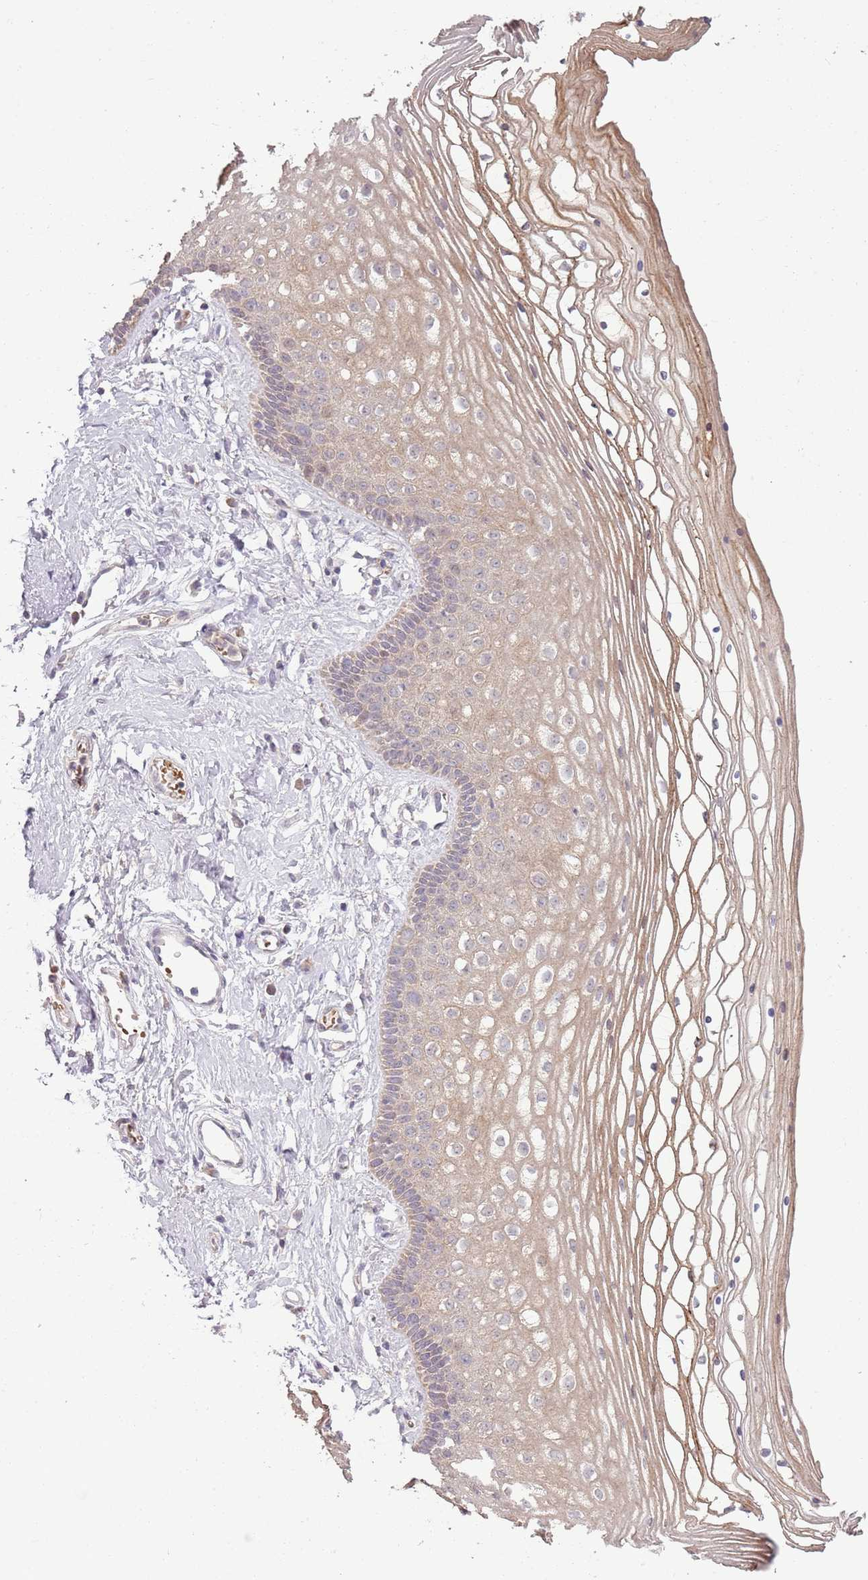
{"staining": {"intensity": "moderate", "quantity": "25%-75%", "location": "cytoplasmic/membranous"}, "tissue": "vagina", "cell_type": "Squamous epithelial cells", "image_type": "normal", "snomed": [{"axis": "morphology", "description": "Normal tissue, NOS"}, {"axis": "topography", "description": "Vagina"}], "caption": "Immunohistochemical staining of normal human vagina demonstrates medium levels of moderate cytoplasmic/membranous staining in approximately 25%-75% of squamous epithelial cells.", "gene": "TEKT4", "patient": {"sex": "female", "age": 46}}